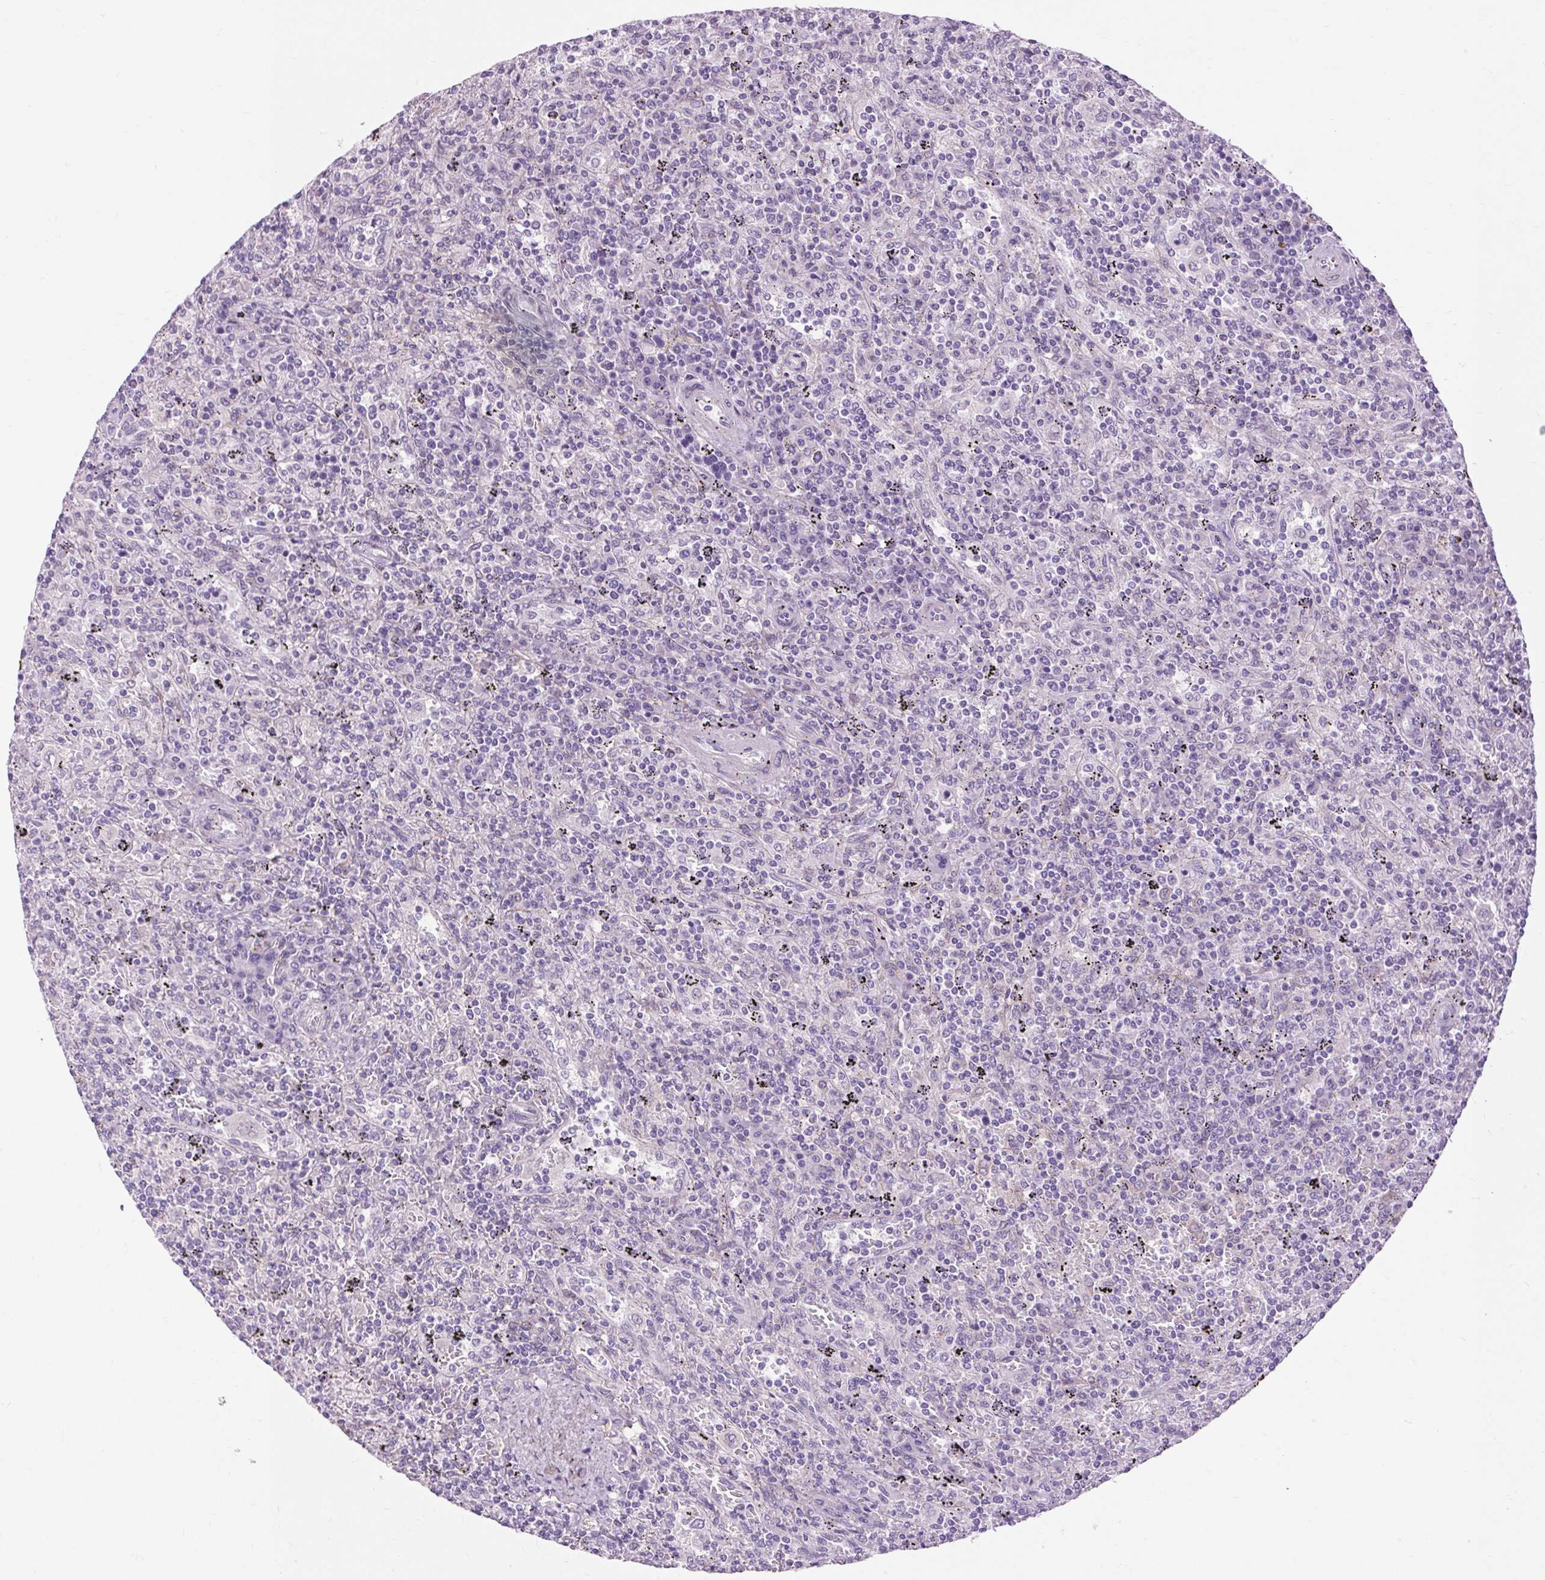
{"staining": {"intensity": "negative", "quantity": "none", "location": "none"}, "tissue": "lymphoma", "cell_type": "Tumor cells", "image_type": "cancer", "snomed": [{"axis": "morphology", "description": "Malignant lymphoma, non-Hodgkin's type, Low grade"}, {"axis": "topography", "description": "Spleen"}], "caption": "Histopathology image shows no significant protein expression in tumor cells of low-grade malignant lymphoma, non-Hodgkin's type.", "gene": "SOWAHC", "patient": {"sex": "male", "age": 62}}